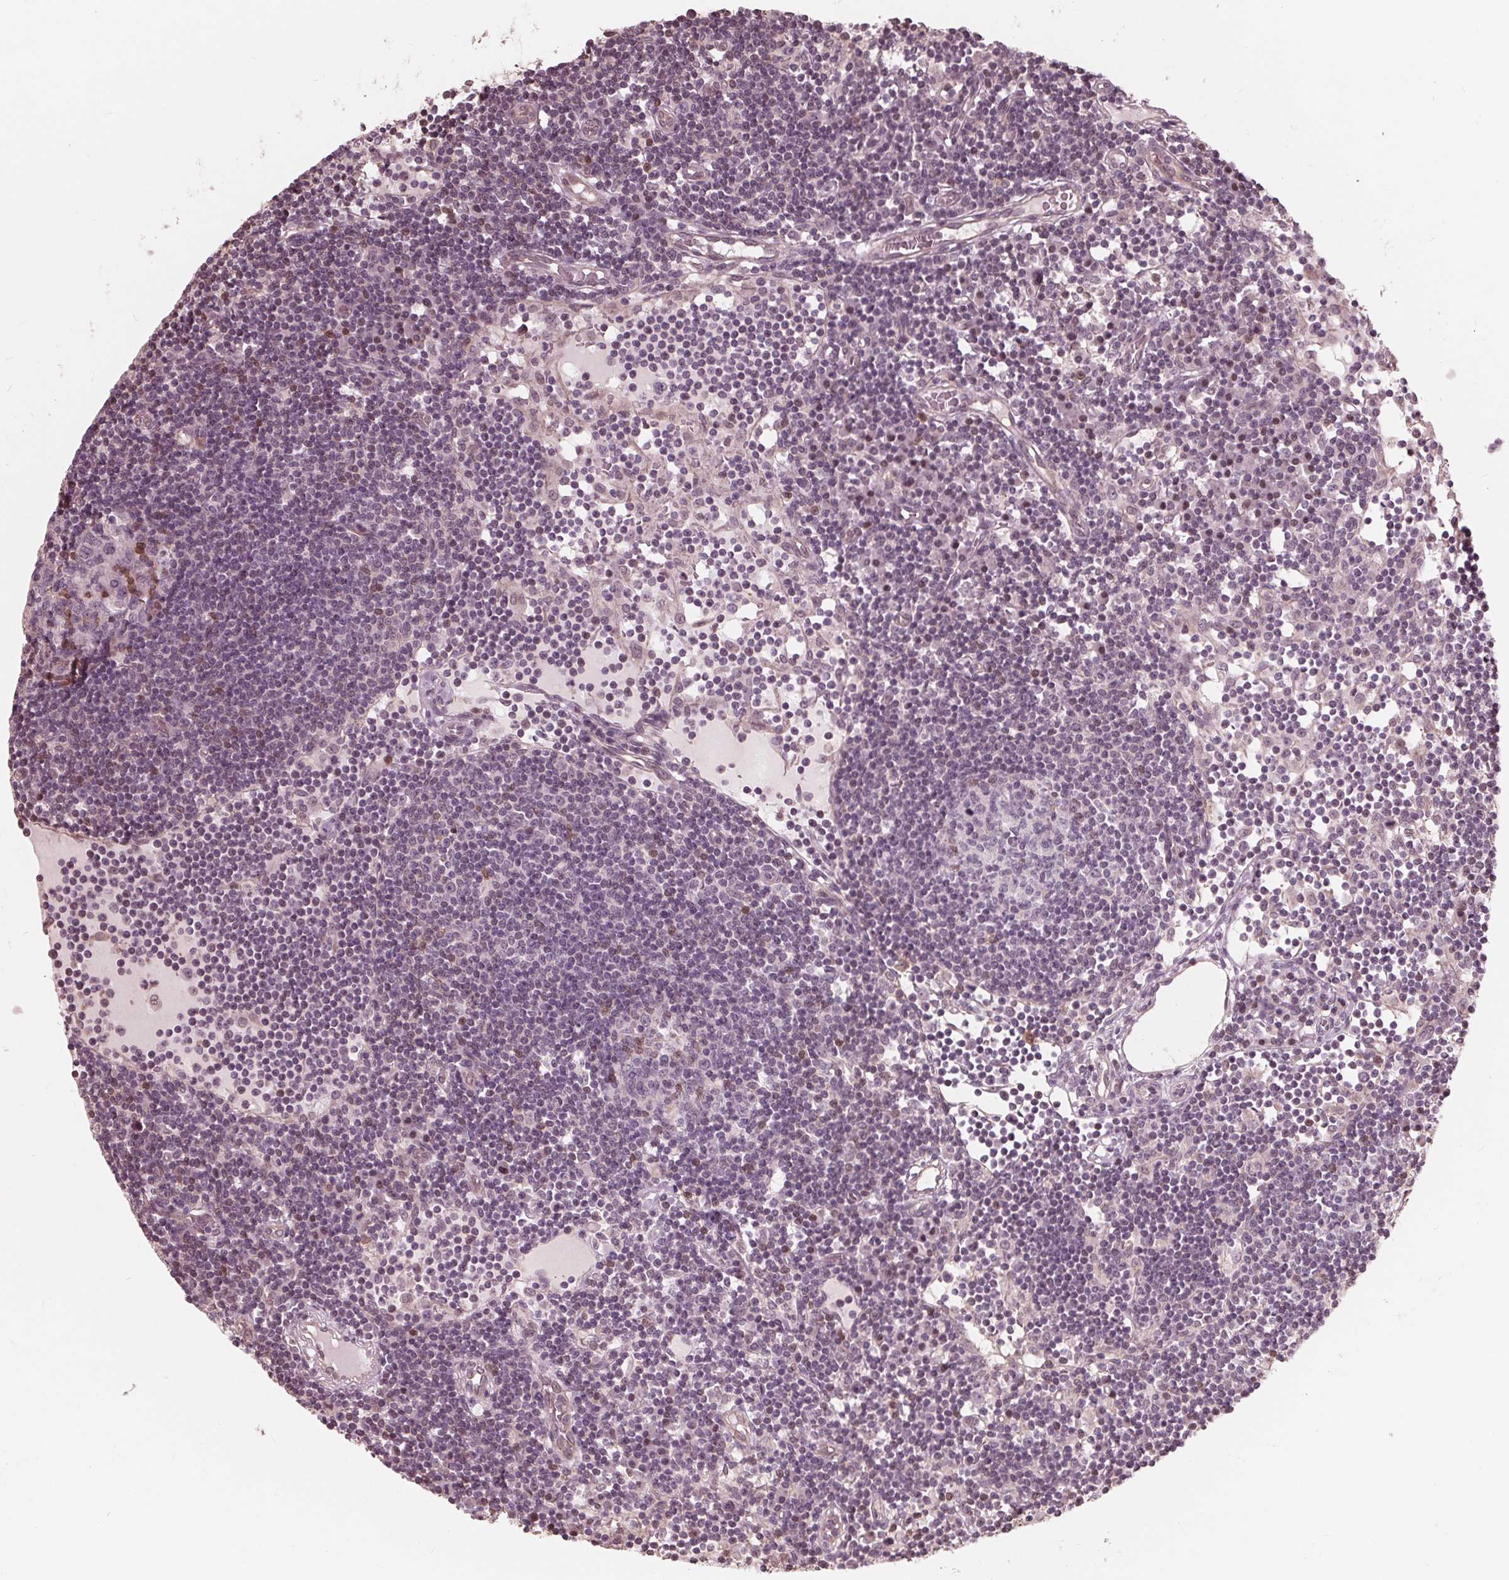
{"staining": {"intensity": "moderate", "quantity": "<25%", "location": "nuclear"}, "tissue": "lymph node", "cell_type": "Germinal center cells", "image_type": "normal", "snomed": [{"axis": "morphology", "description": "Normal tissue, NOS"}, {"axis": "topography", "description": "Lymph node"}], "caption": "Protein staining of benign lymph node reveals moderate nuclear positivity in approximately <25% of germinal center cells.", "gene": "ING3", "patient": {"sex": "female", "age": 72}}